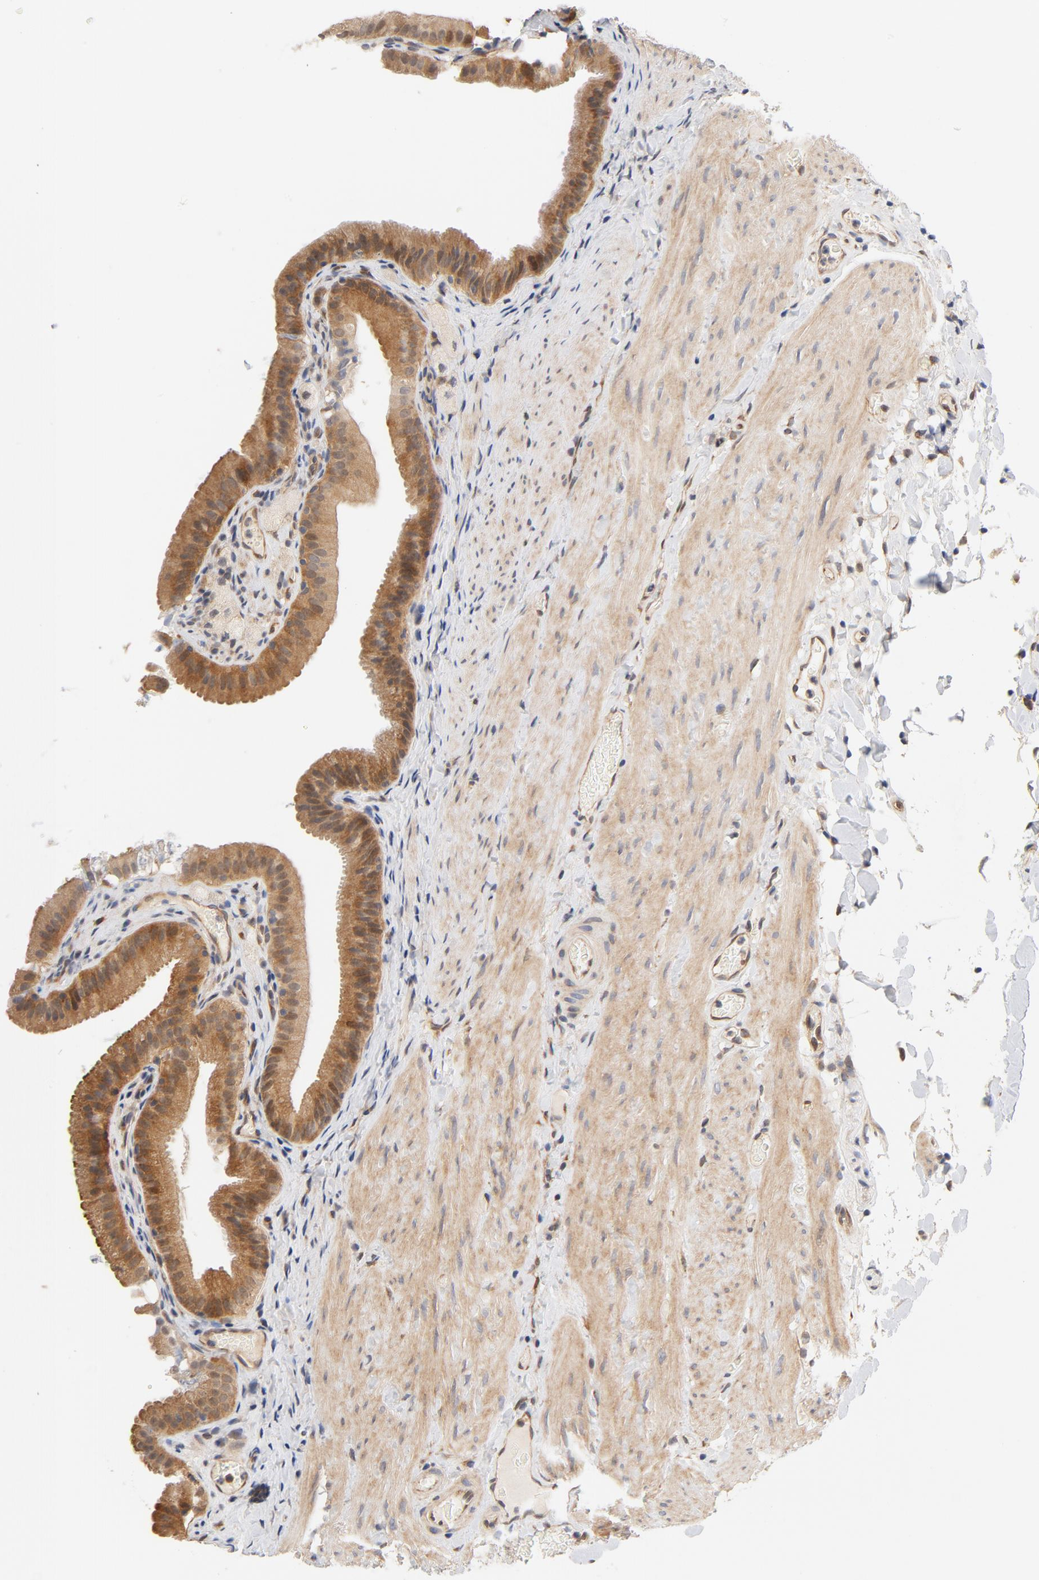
{"staining": {"intensity": "moderate", "quantity": ">75%", "location": "cytoplasmic/membranous,nuclear"}, "tissue": "gallbladder", "cell_type": "Glandular cells", "image_type": "normal", "snomed": [{"axis": "morphology", "description": "Normal tissue, NOS"}, {"axis": "topography", "description": "Gallbladder"}], "caption": "Moderate cytoplasmic/membranous,nuclear staining is present in approximately >75% of glandular cells in unremarkable gallbladder.", "gene": "EIF4E", "patient": {"sex": "female", "age": 24}}